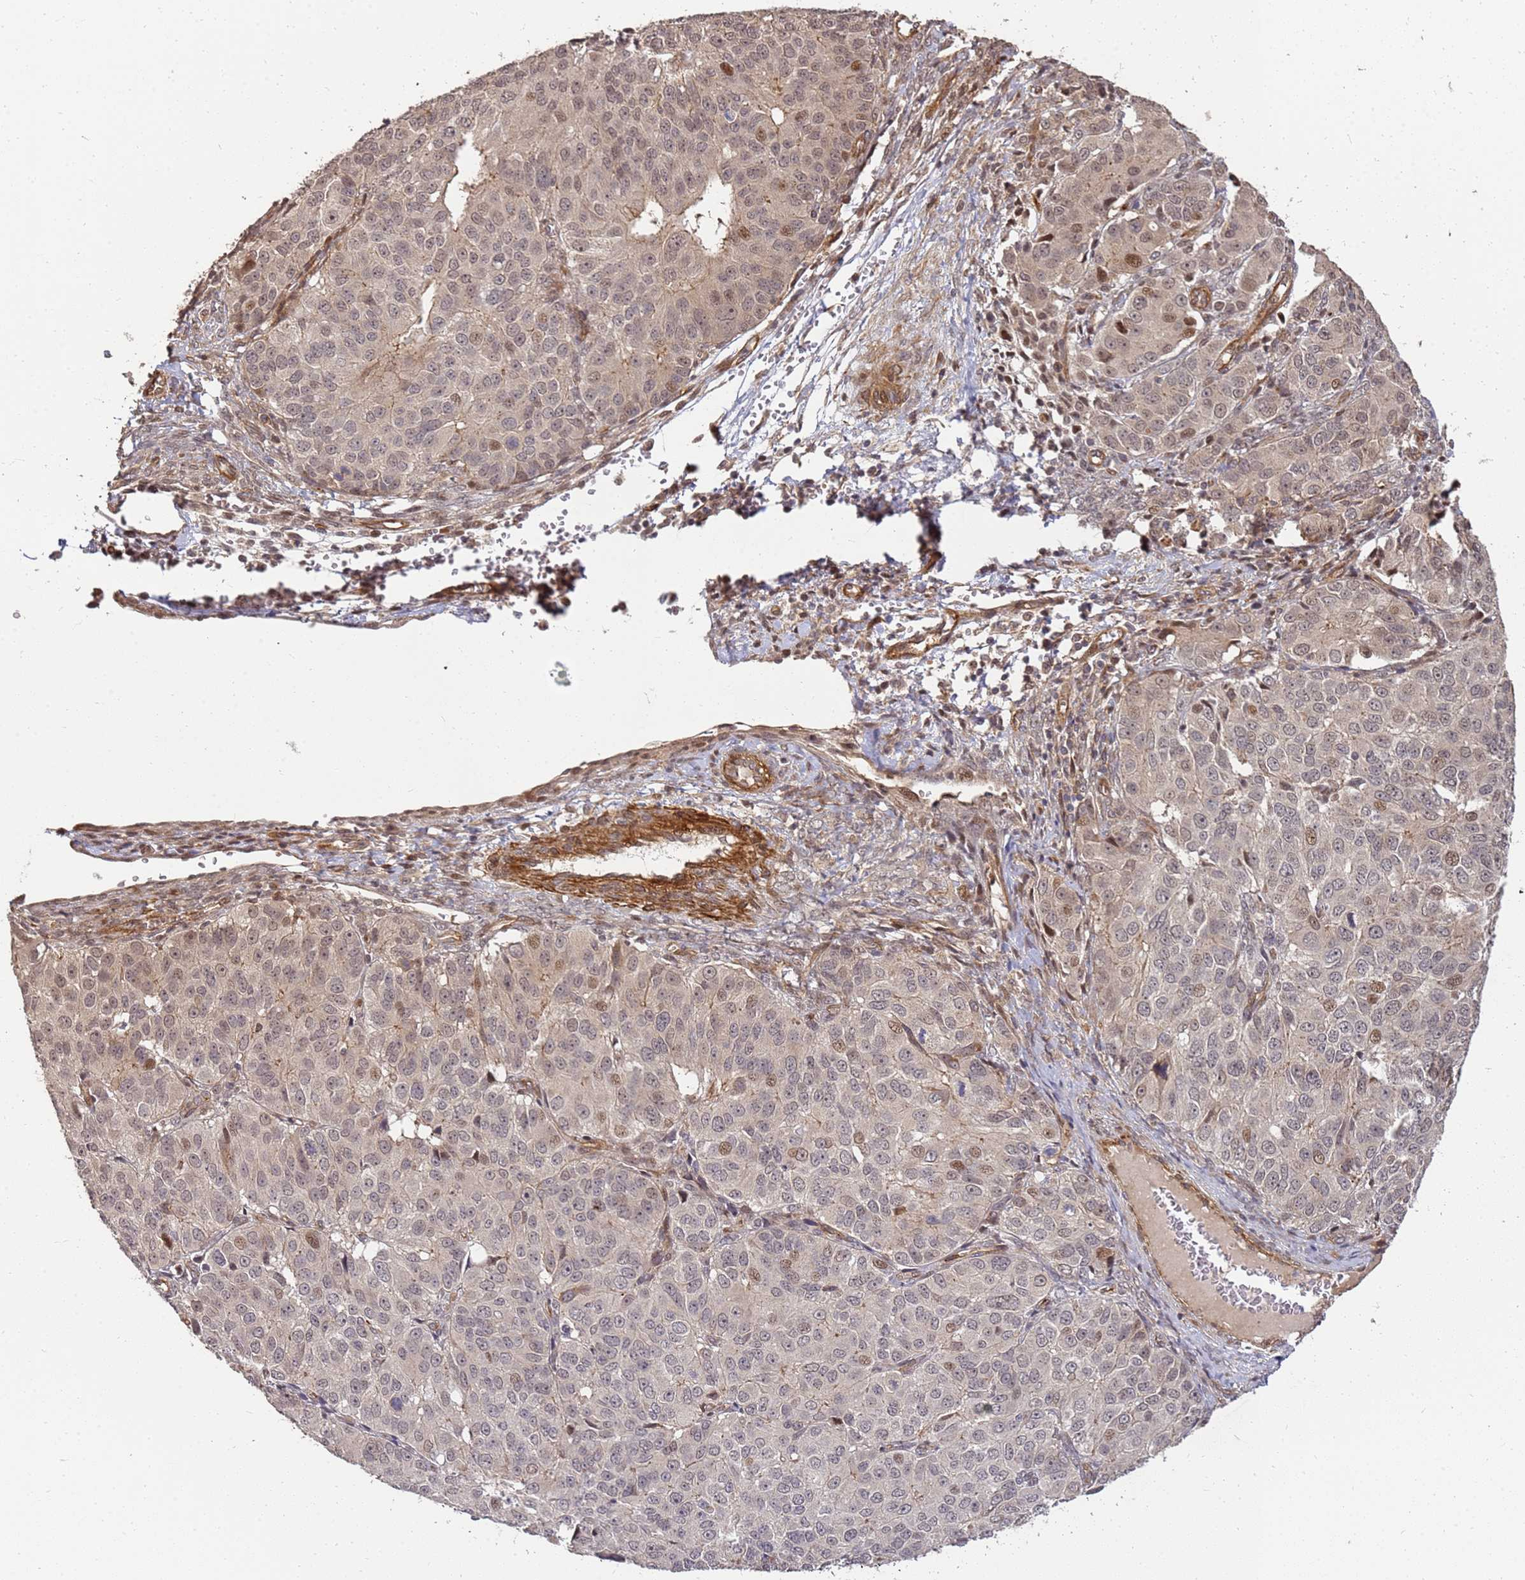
{"staining": {"intensity": "moderate", "quantity": "<25%", "location": "nuclear"}, "tissue": "ovarian cancer", "cell_type": "Tumor cells", "image_type": "cancer", "snomed": [{"axis": "morphology", "description": "Carcinoma, endometroid"}, {"axis": "topography", "description": "Ovary"}], "caption": "Brown immunohistochemical staining in ovarian cancer (endometroid carcinoma) reveals moderate nuclear staining in about <25% of tumor cells.", "gene": "ST18", "patient": {"sex": "female", "age": 51}}